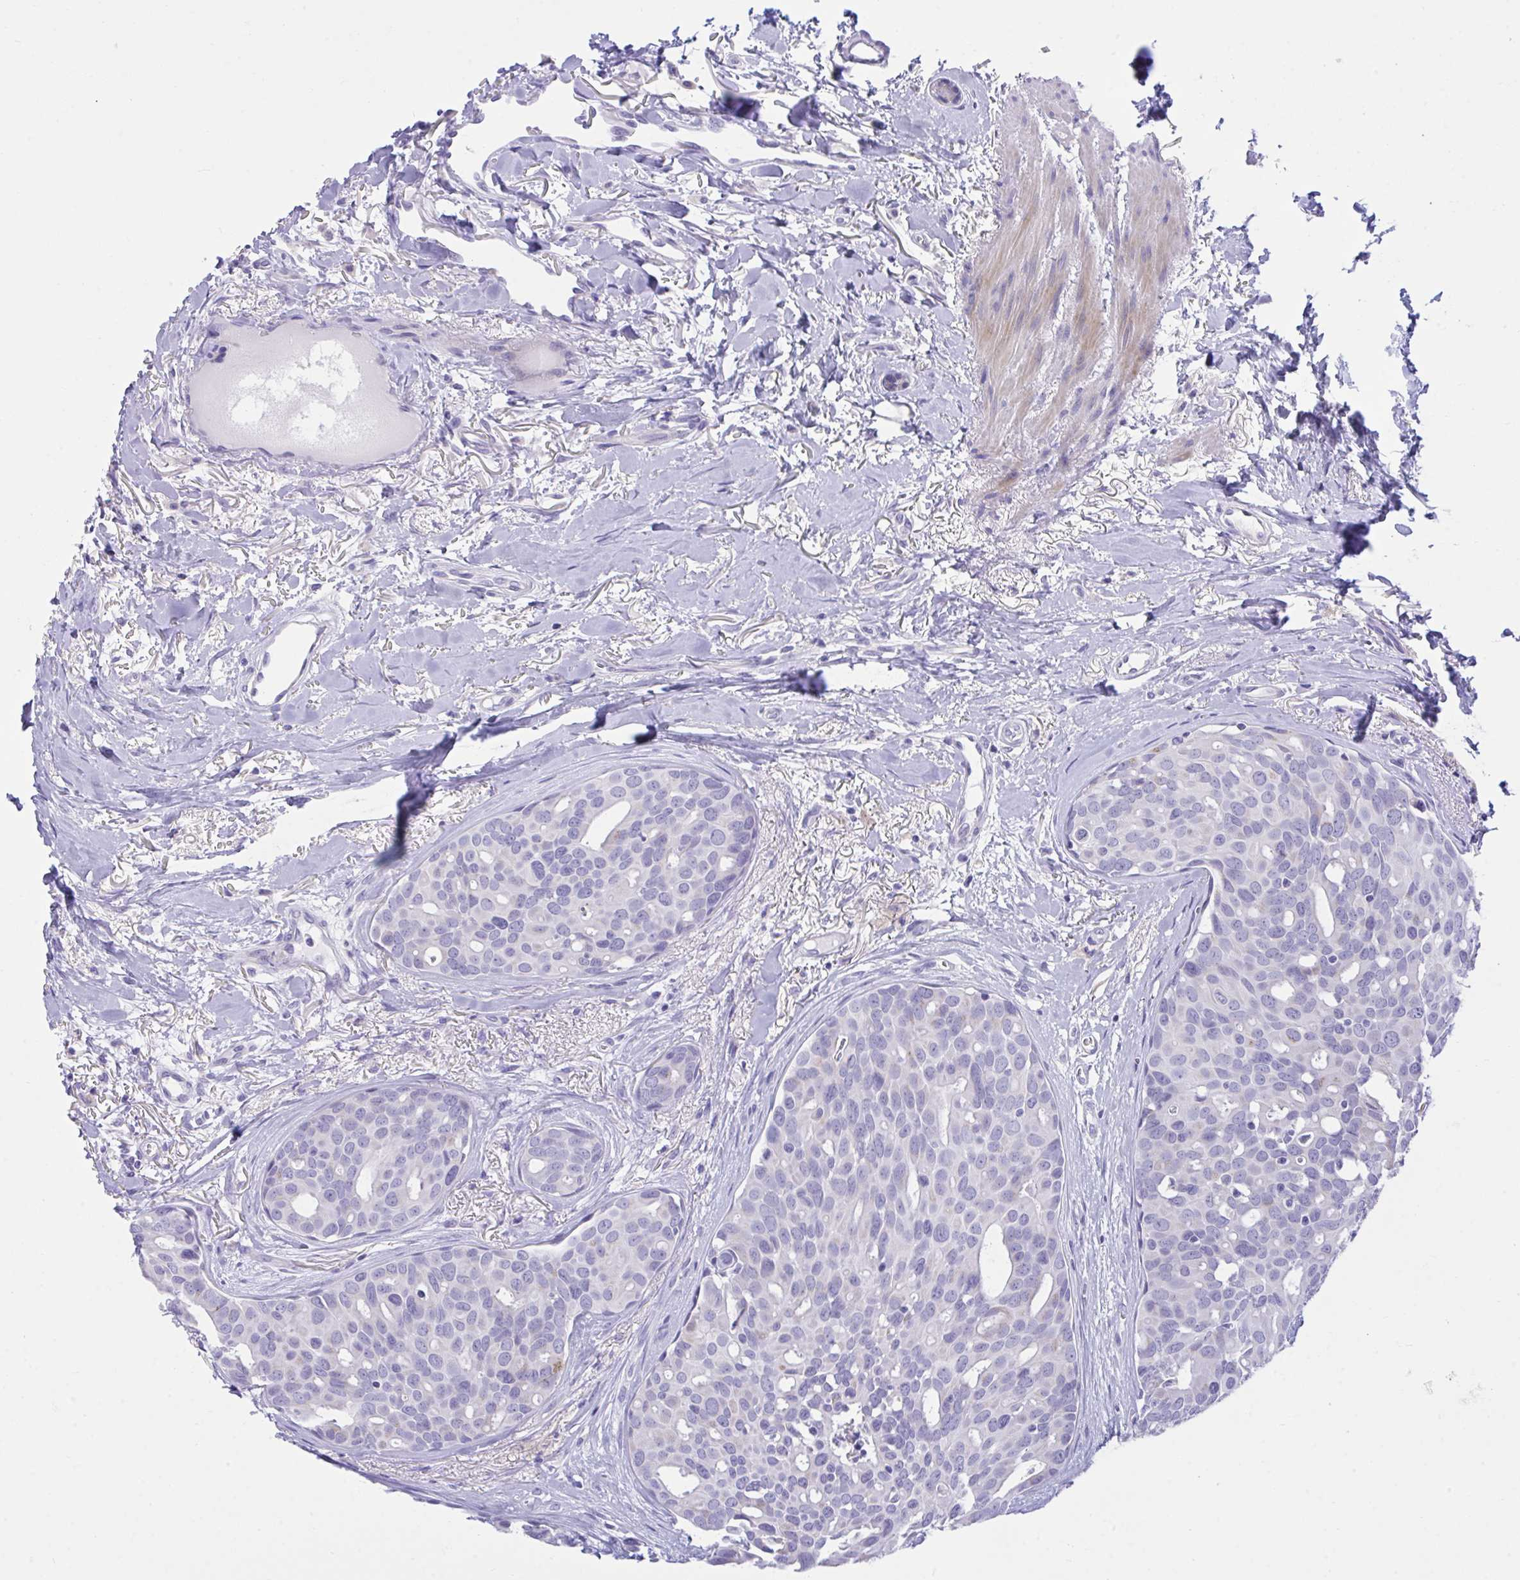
{"staining": {"intensity": "negative", "quantity": "none", "location": "none"}, "tissue": "breast cancer", "cell_type": "Tumor cells", "image_type": "cancer", "snomed": [{"axis": "morphology", "description": "Duct carcinoma"}, {"axis": "topography", "description": "Breast"}], "caption": "The image demonstrates no significant positivity in tumor cells of invasive ductal carcinoma (breast).", "gene": "PLEKHH1", "patient": {"sex": "female", "age": 54}}